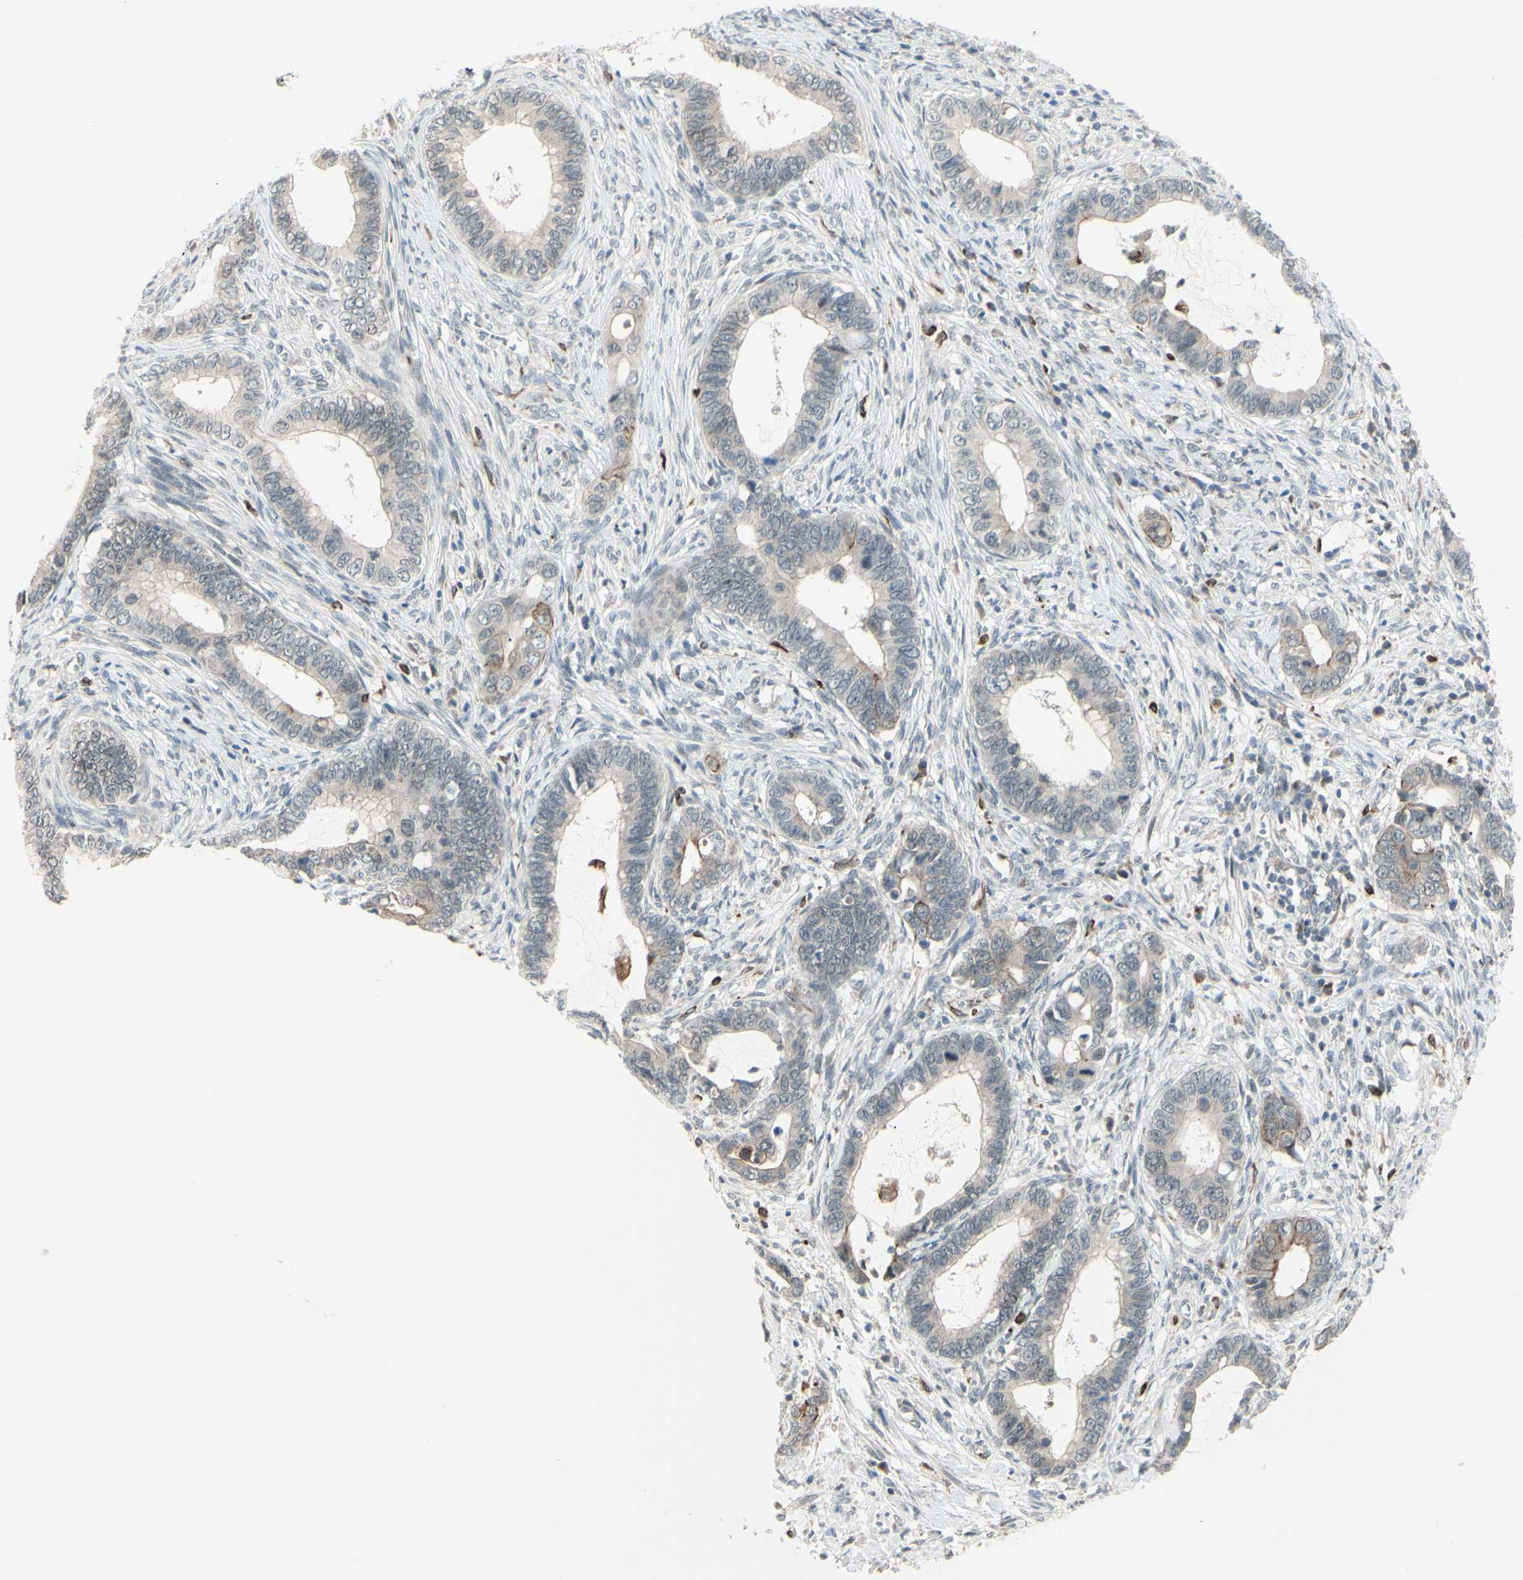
{"staining": {"intensity": "negative", "quantity": "none", "location": "none"}, "tissue": "cervical cancer", "cell_type": "Tumor cells", "image_type": "cancer", "snomed": [{"axis": "morphology", "description": "Adenocarcinoma, NOS"}, {"axis": "topography", "description": "Cervix"}], "caption": "Image shows no protein expression in tumor cells of cervical cancer tissue.", "gene": "FGFR2", "patient": {"sex": "female", "age": 44}}